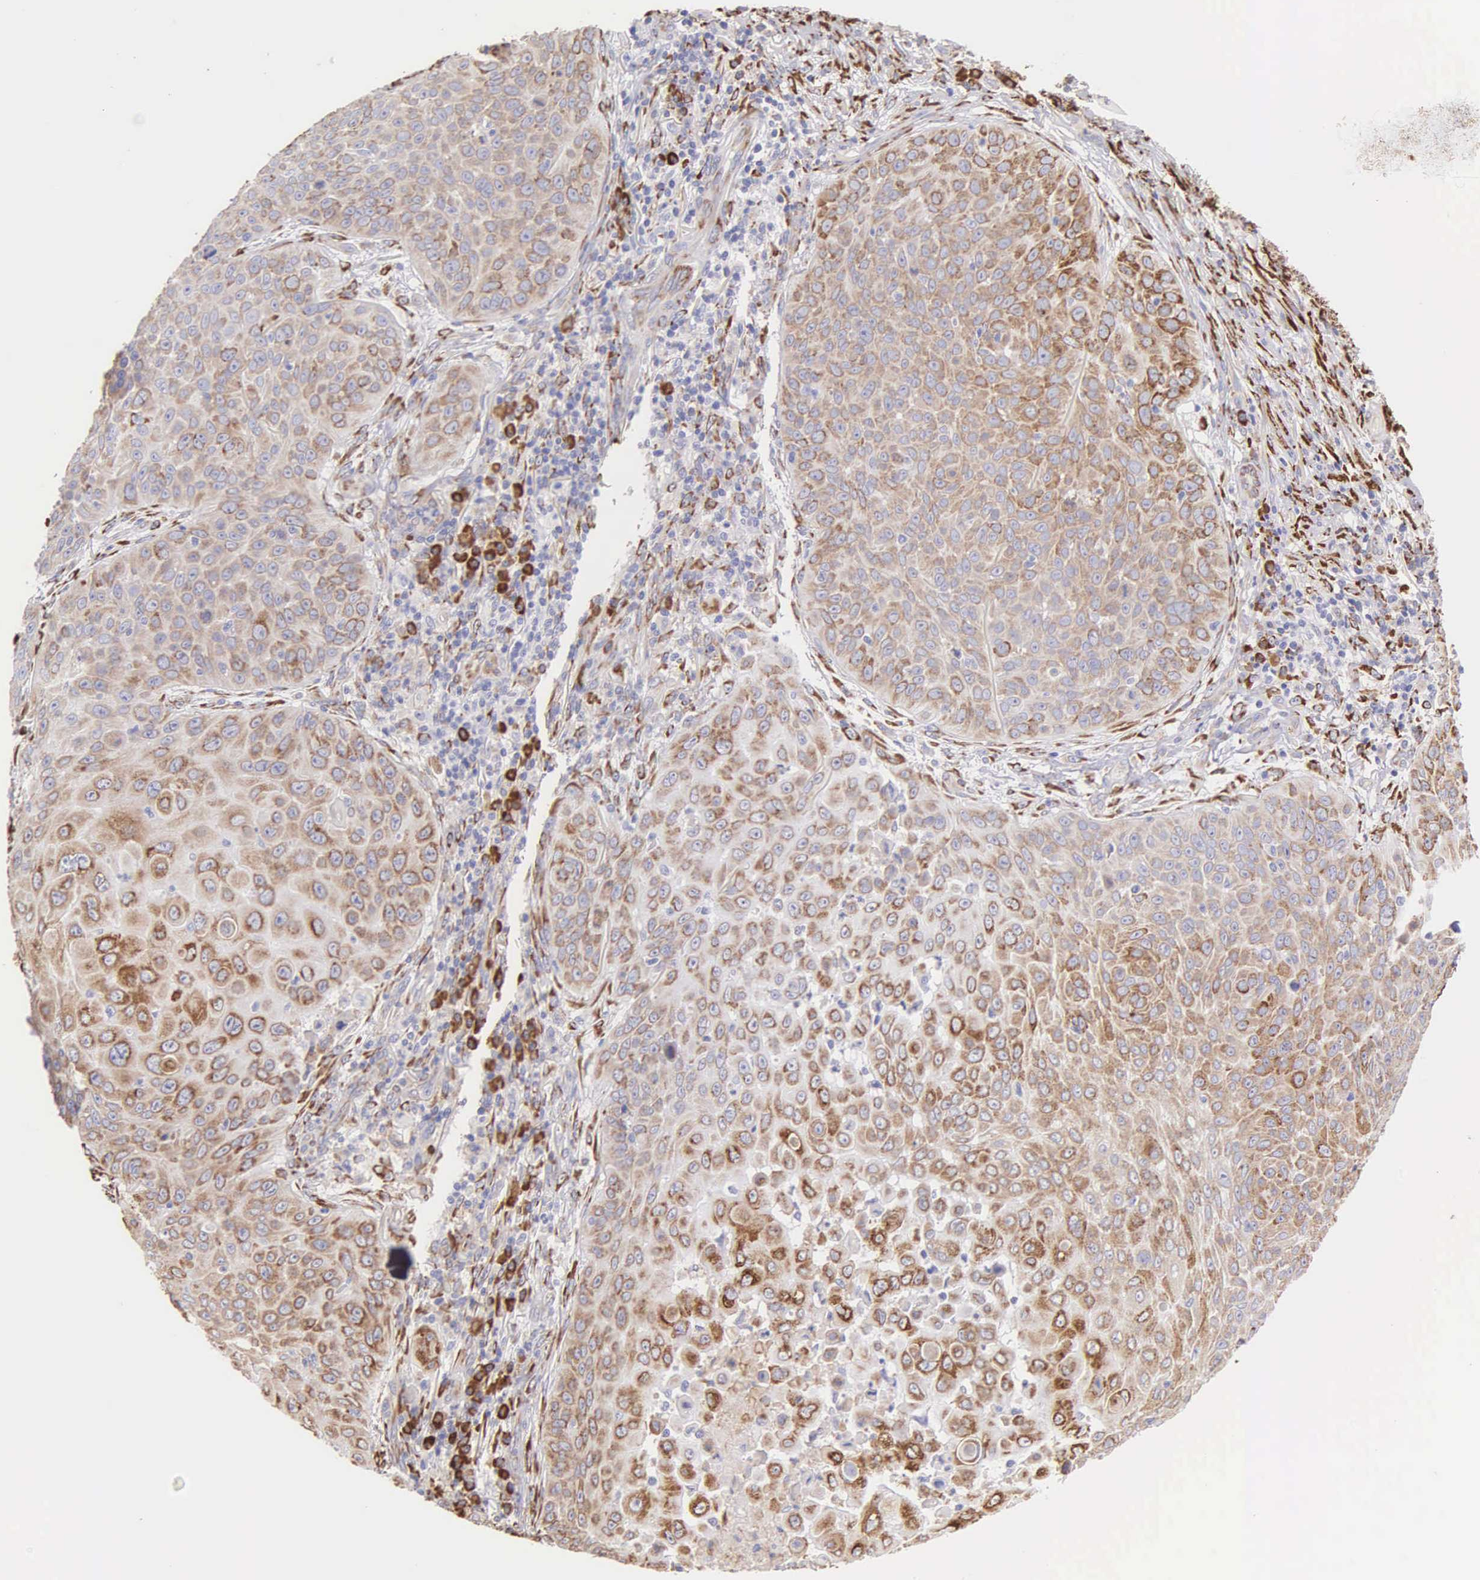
{"staining": {"intensity": "strong", "quantity": ">75%", "location": "cytoplasmic/membranous"}, "tissue": "skin cancer", "cell_type": "Tumor cells", "image_type": "cancer", "snomed": [{"axis": "morphology", "description": "Squamous cell carcinoma, NOS"}, {"axis": "topography", "description": "Skin"}], "caption": "Protein staining of squamous cell carcinoma (skin) tissue displays strong cytoplasmic/membranous positivity in approximately >75% of tumor cells. (Brightfield microscopy of DAB IHC at high magnification).", "gene": "CKAP4", "patient": {"sex": "male", "age": 82}}